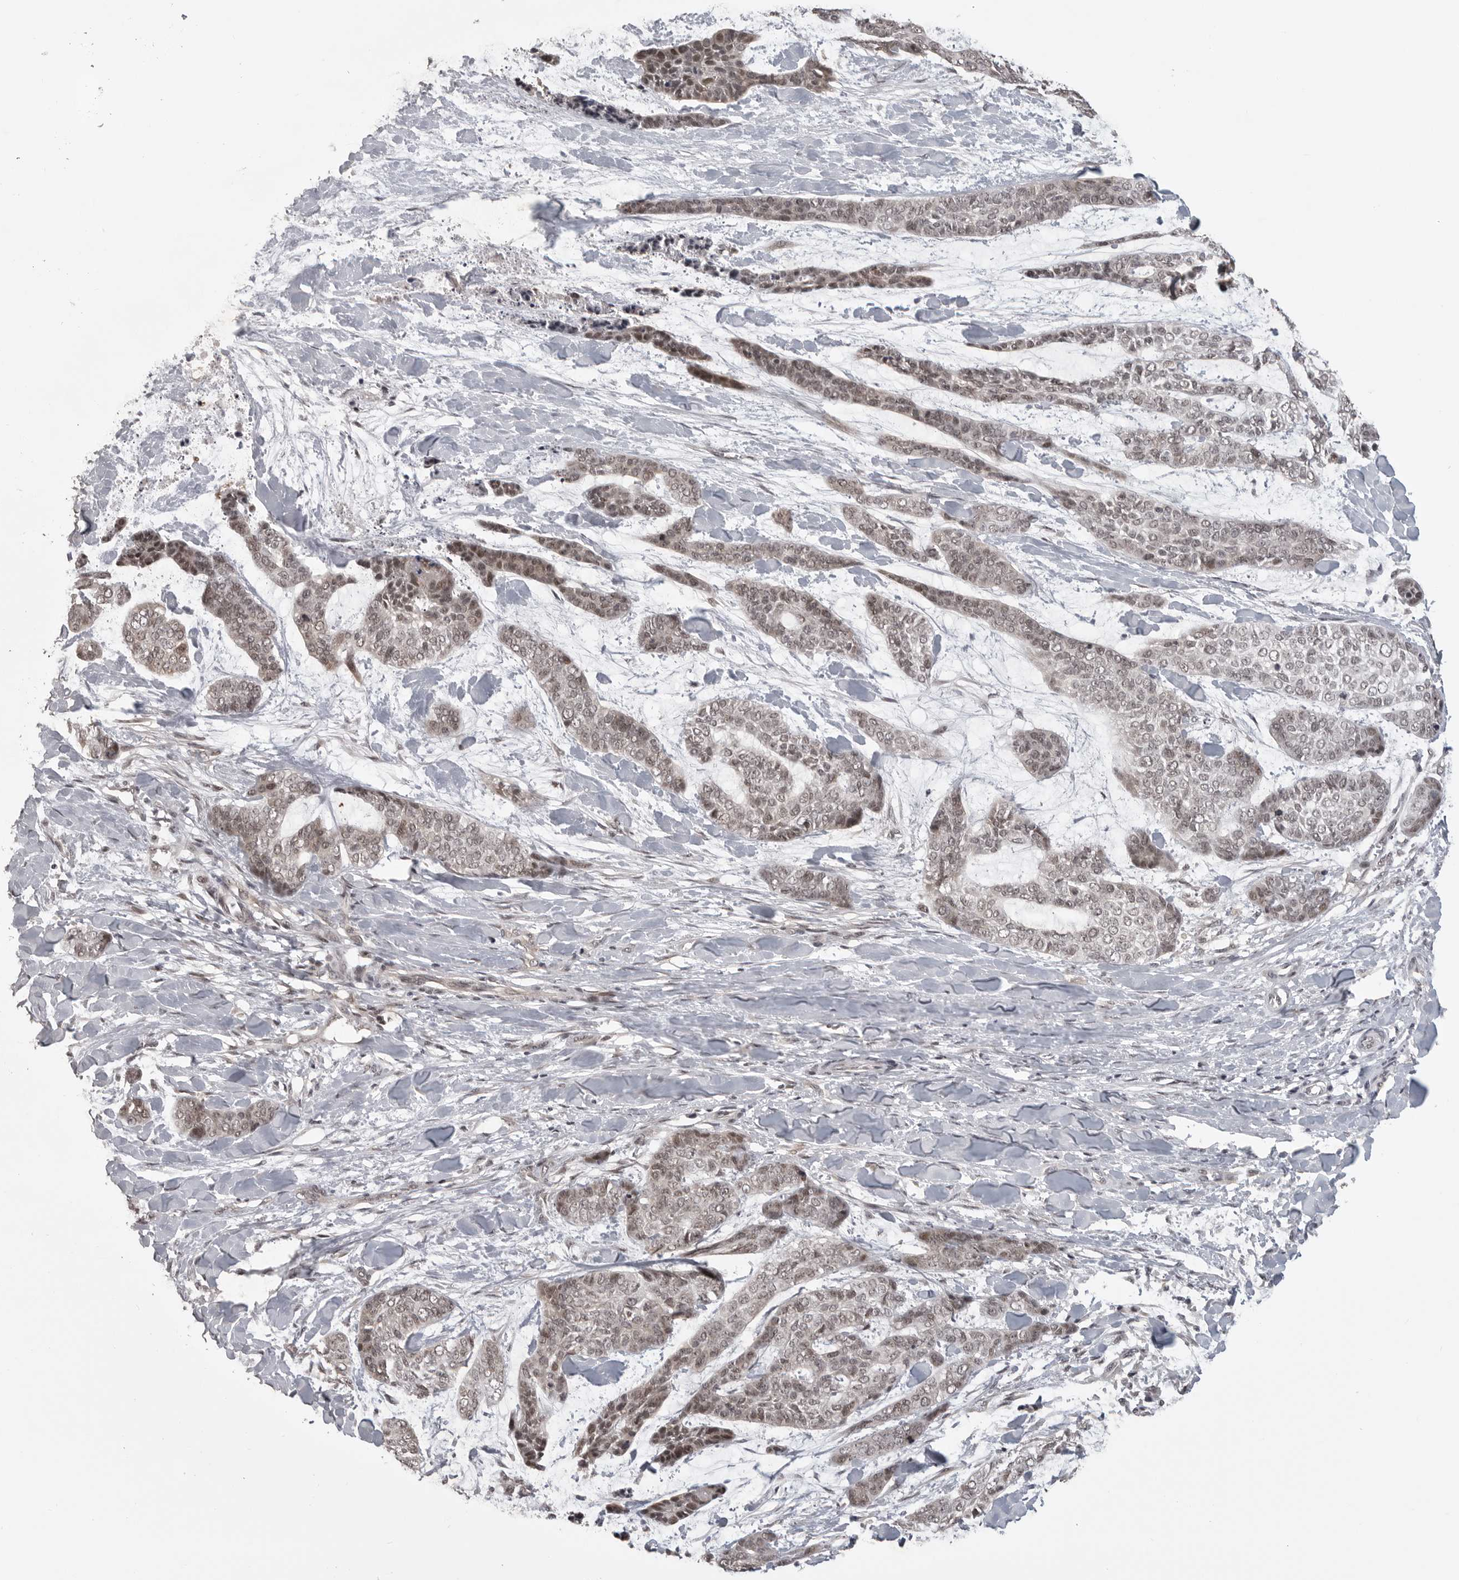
{"staining": {"intensity": "weak", "quantity": "25%-75%", "location": "nuclear"}, "tissue": "skin cancer", "cell_type": "Tumor cells", "image_type": "cancer", "snomed": [{"axis": "morphology", "description": "Basal cell carcinoma"}, {"axis": "topography", "description": "Skin"}], "caption": "Skin cancer (basal cell carcinoma) tissue reveals weak nuclear staining in about 25%-75% of tumor cells", "gene": "PEG3", "patient": {"sex": "female", "age": 64}}